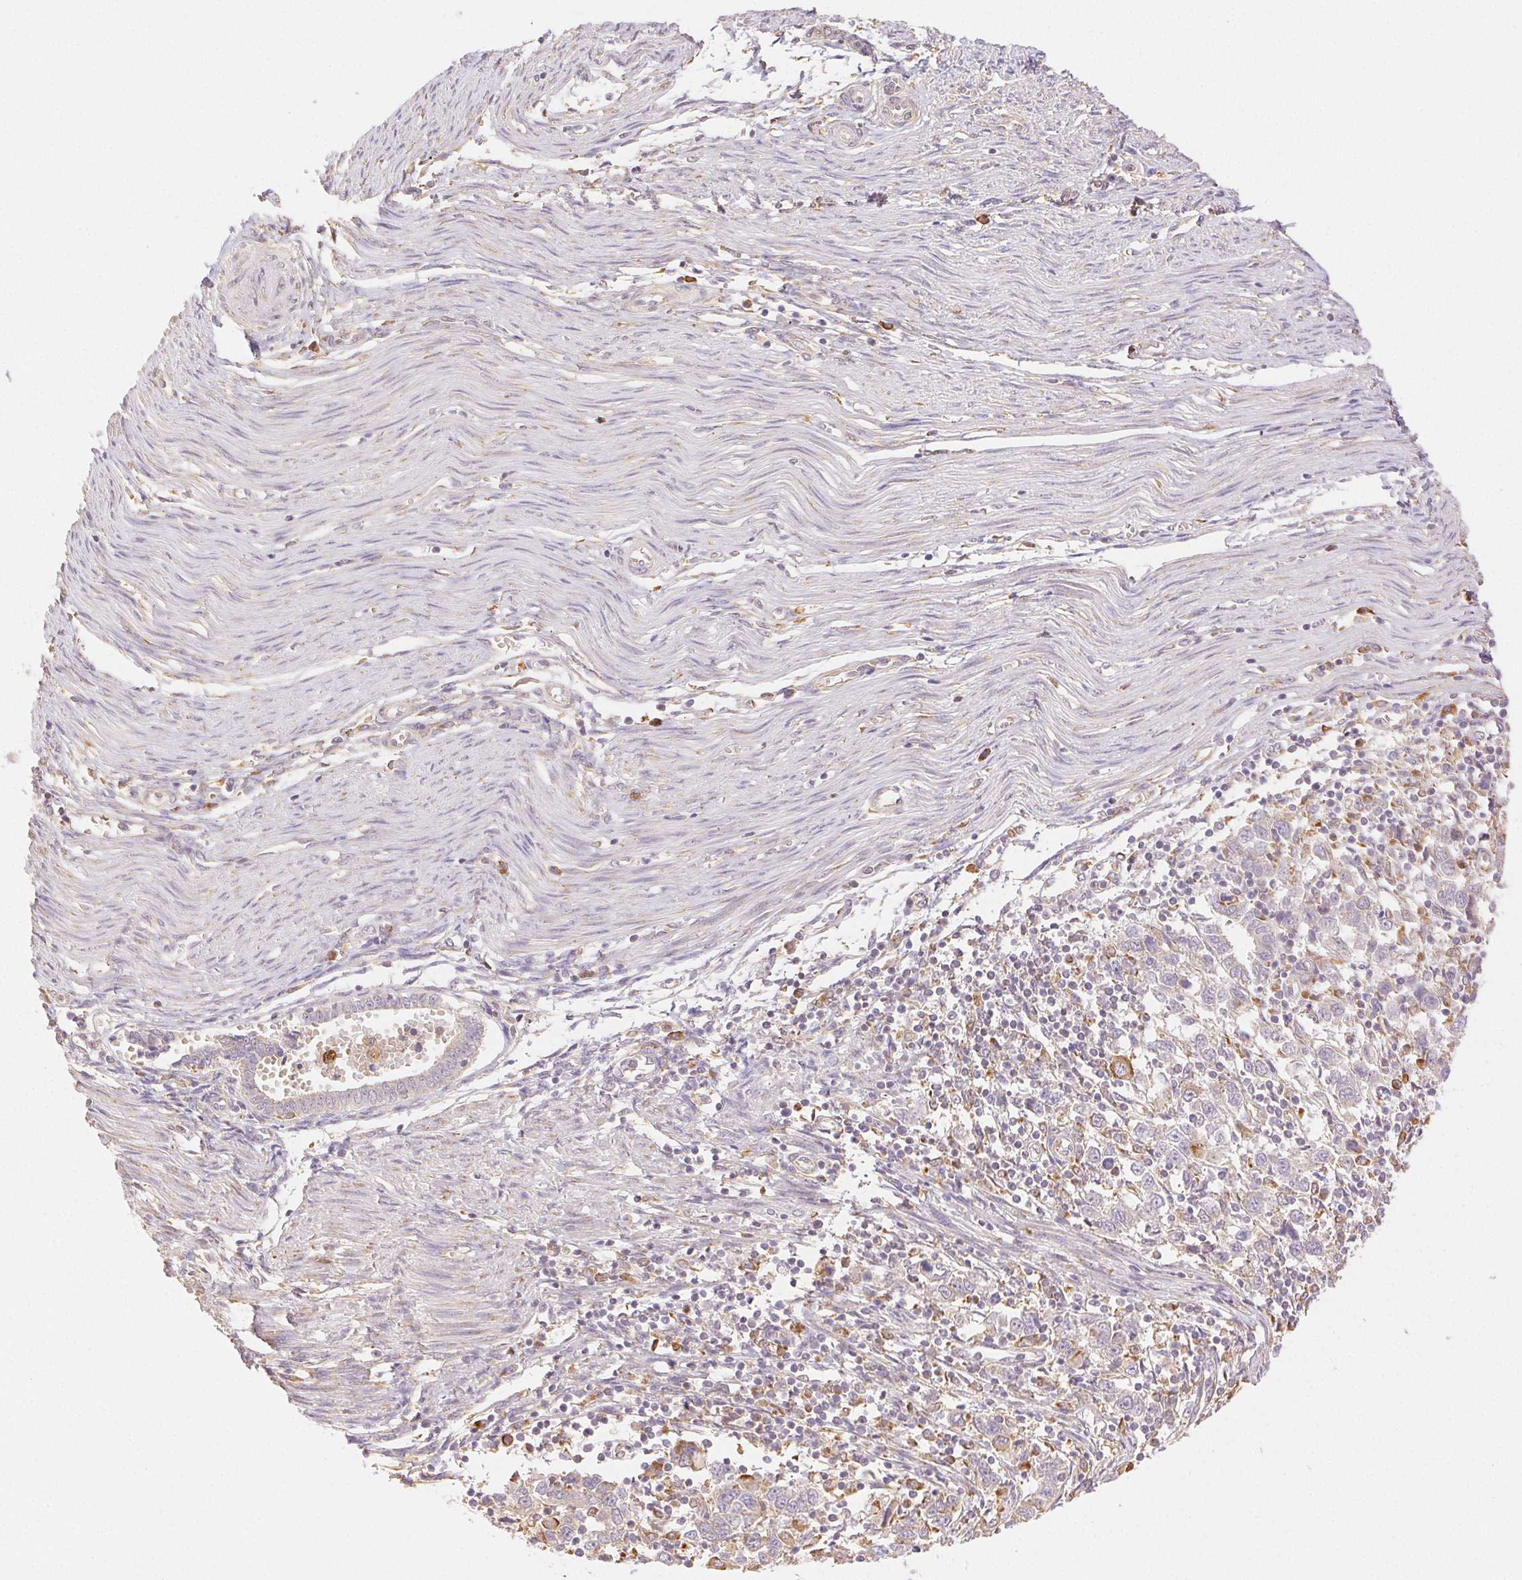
{"staining": {"intensity": "moderate", "quantity": ">75%", "location": "cytoplasmic/membranous"}, "tissue": "endometrial cancer", "cell_type": "Tumor cells", "image_type": "cancer", "snomed": [{"axis": "morphology", "description": "Adenocarcinoma, NOS"}, {"axis": "topography", "description": "Endometrium"}], "caption": "Moderate cytoplasmic/membranous positivity is appreciated in approximately >75% of tumor cells in endometrial adenocarcinoma.", "gene": "ENTREP1", "patient": {"sex": "female", "age": 43}}